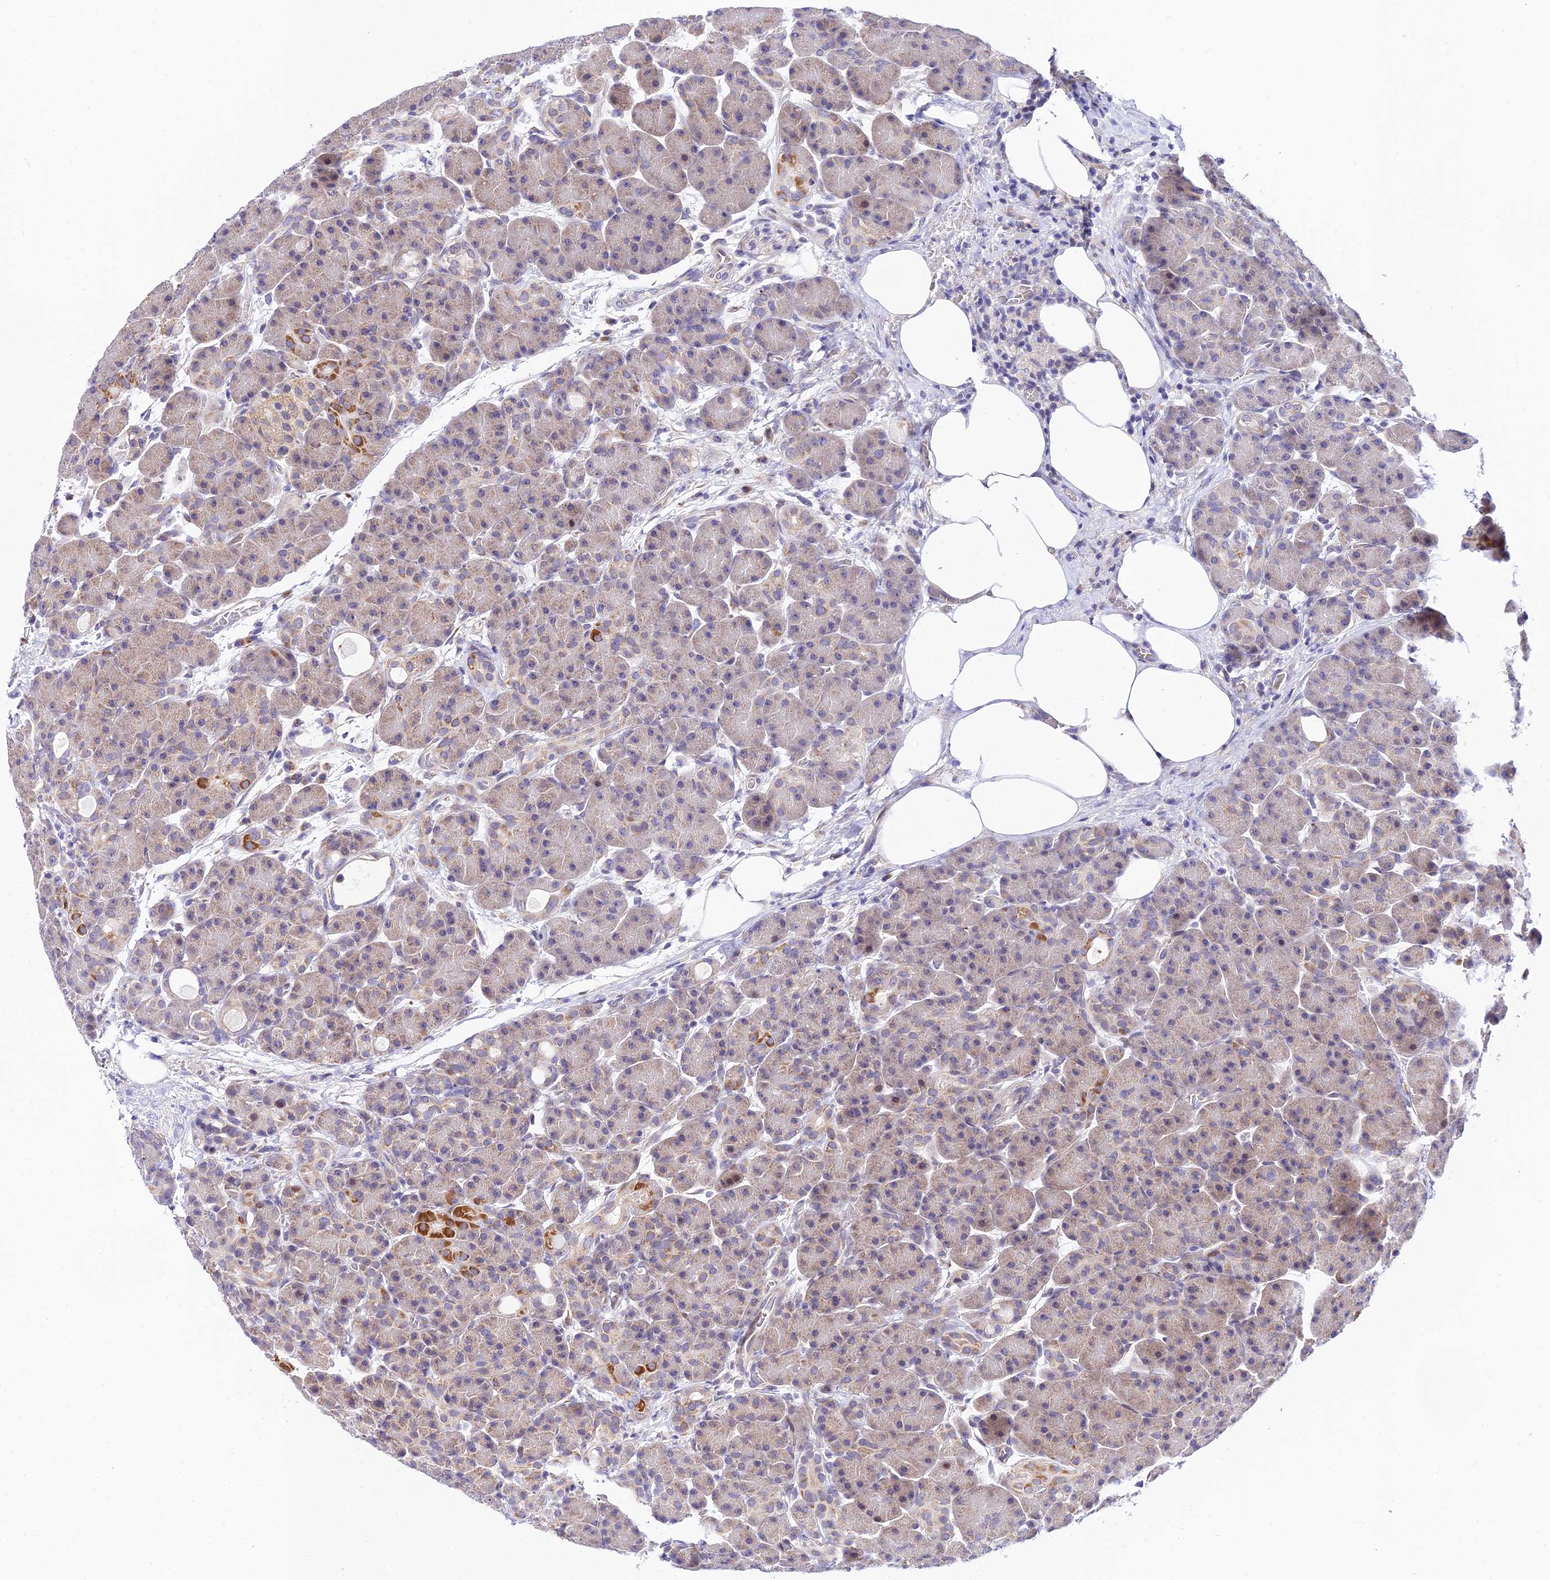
{"staining": {"intensity": "moderate", "quantity": "<25%", "location": "cytoplasmic/membranous"}, "tissue": "pancreas", "cell_type": "Exocrine glandular cells", "image_type": "normal", "snomed": [{"axis": "morphology", "description": "Normal tissue, NOS"}, {"axis": "topography", "description": "Pancreas"}], "caption": "The photomicrograph demonstrates staining of benign pancreas, revealing moderate cytoplasmic/membranous protein positivity (brown color) within exocrine glandular cells. Using DAB (3,3'-diaminobenzidine) (brown) and hematoxylin (blue) stains, captured at high magnification using brightfield microscopy.", "gene": "ATP5PB", "patient": {"sex": "male", "age": 63}}